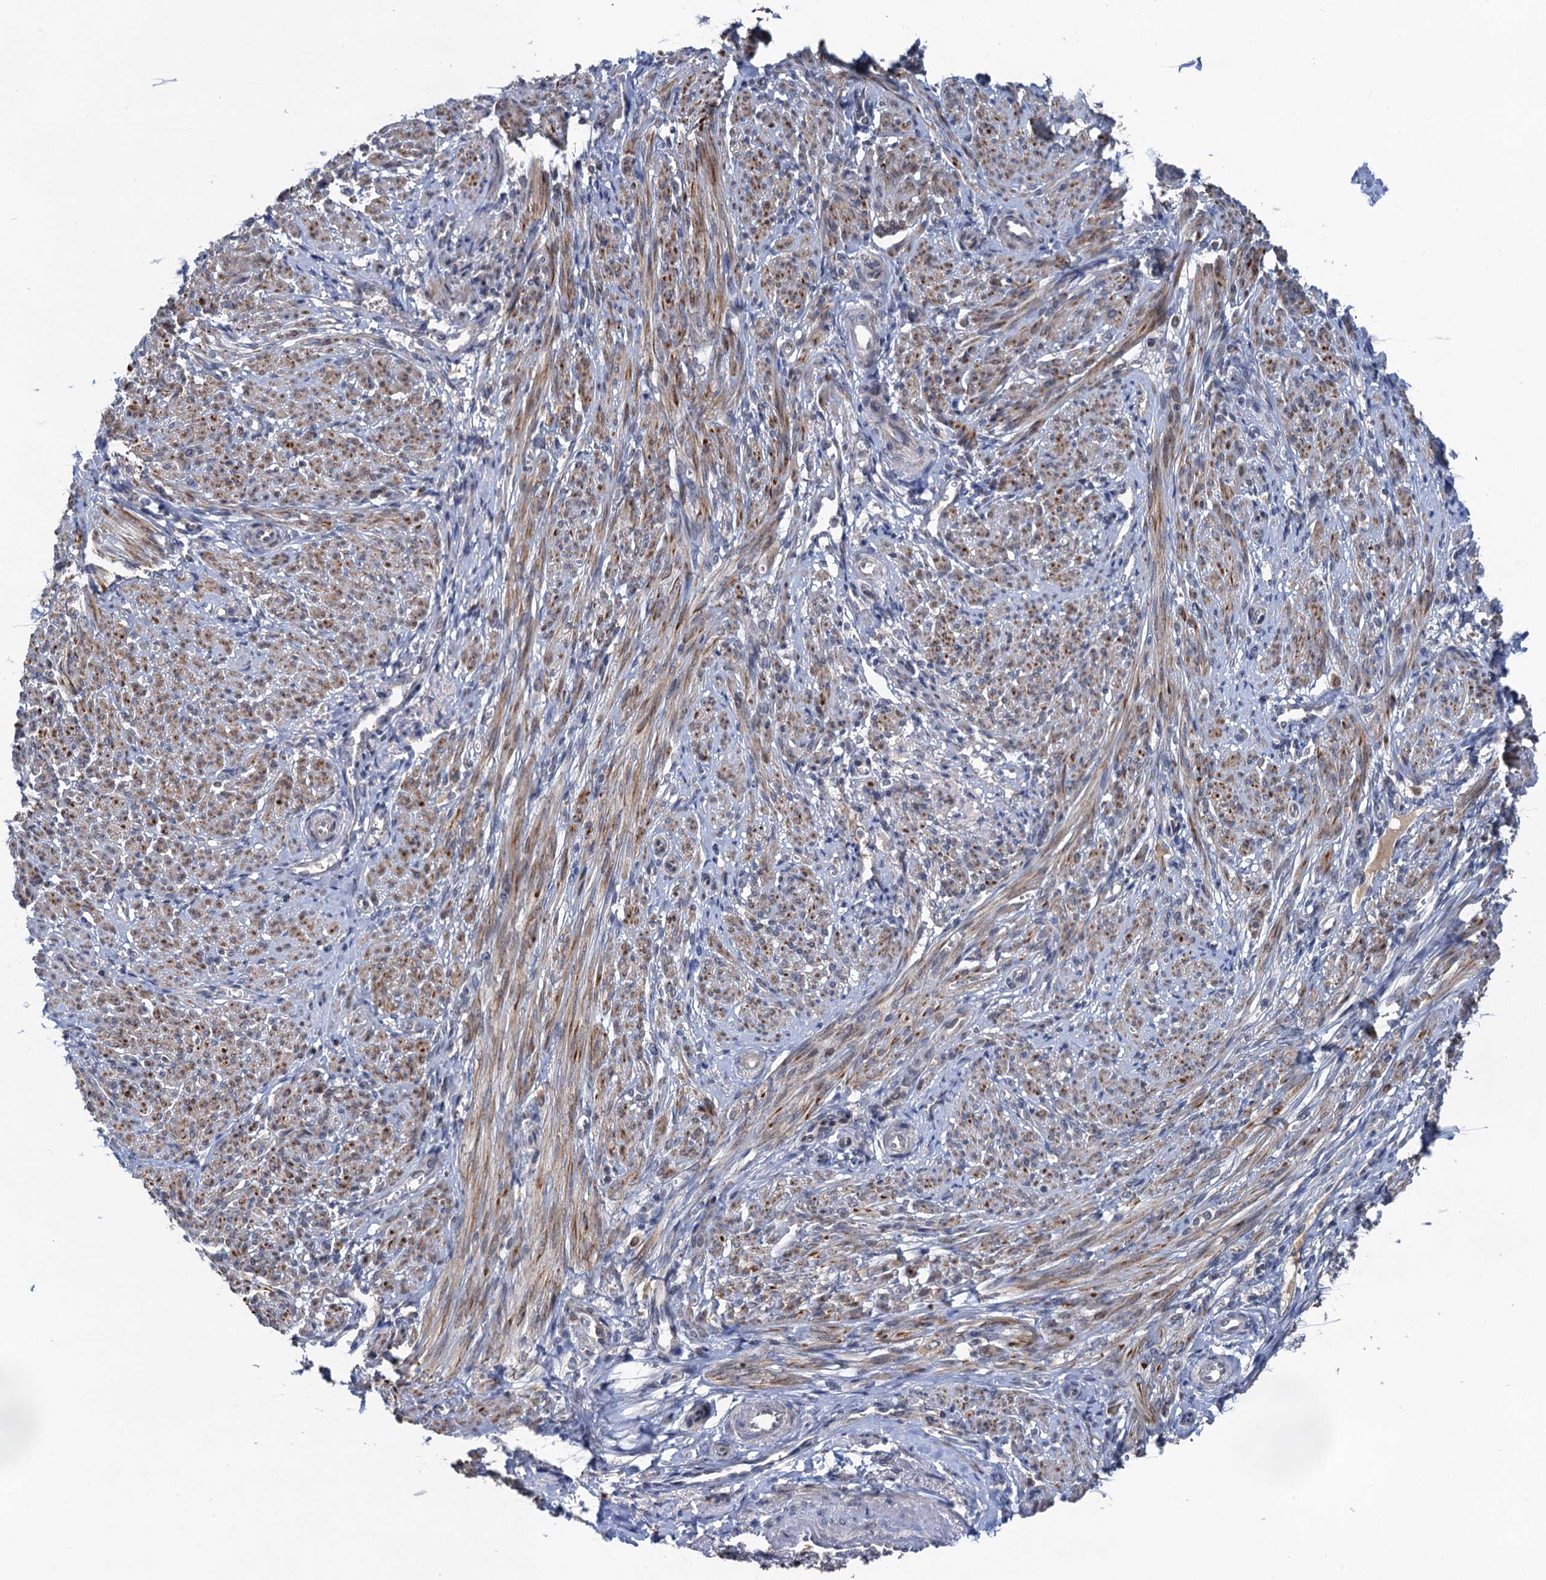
{"staining": {"intensity": "moderate", "quantity": "25%-75%", "location": "cytoplasmic/membranous"}, "tissue": "smooth muscle", "cell_type": "Smooth muscle cells", "image_type": "normal", "snomed": [{"axis": "morphology", "description": "Normal tissue, NOS"}, {"axis": "topography", "description": "Smooth muscle"}], "caption": "Moderate cytoplasmic/membranous protein expression is identified in about 25%-75% of smooth muscle cells in smooth muscle.", "gene": "TMEM39B", "patient": {"sex": "female", "age": 39}}